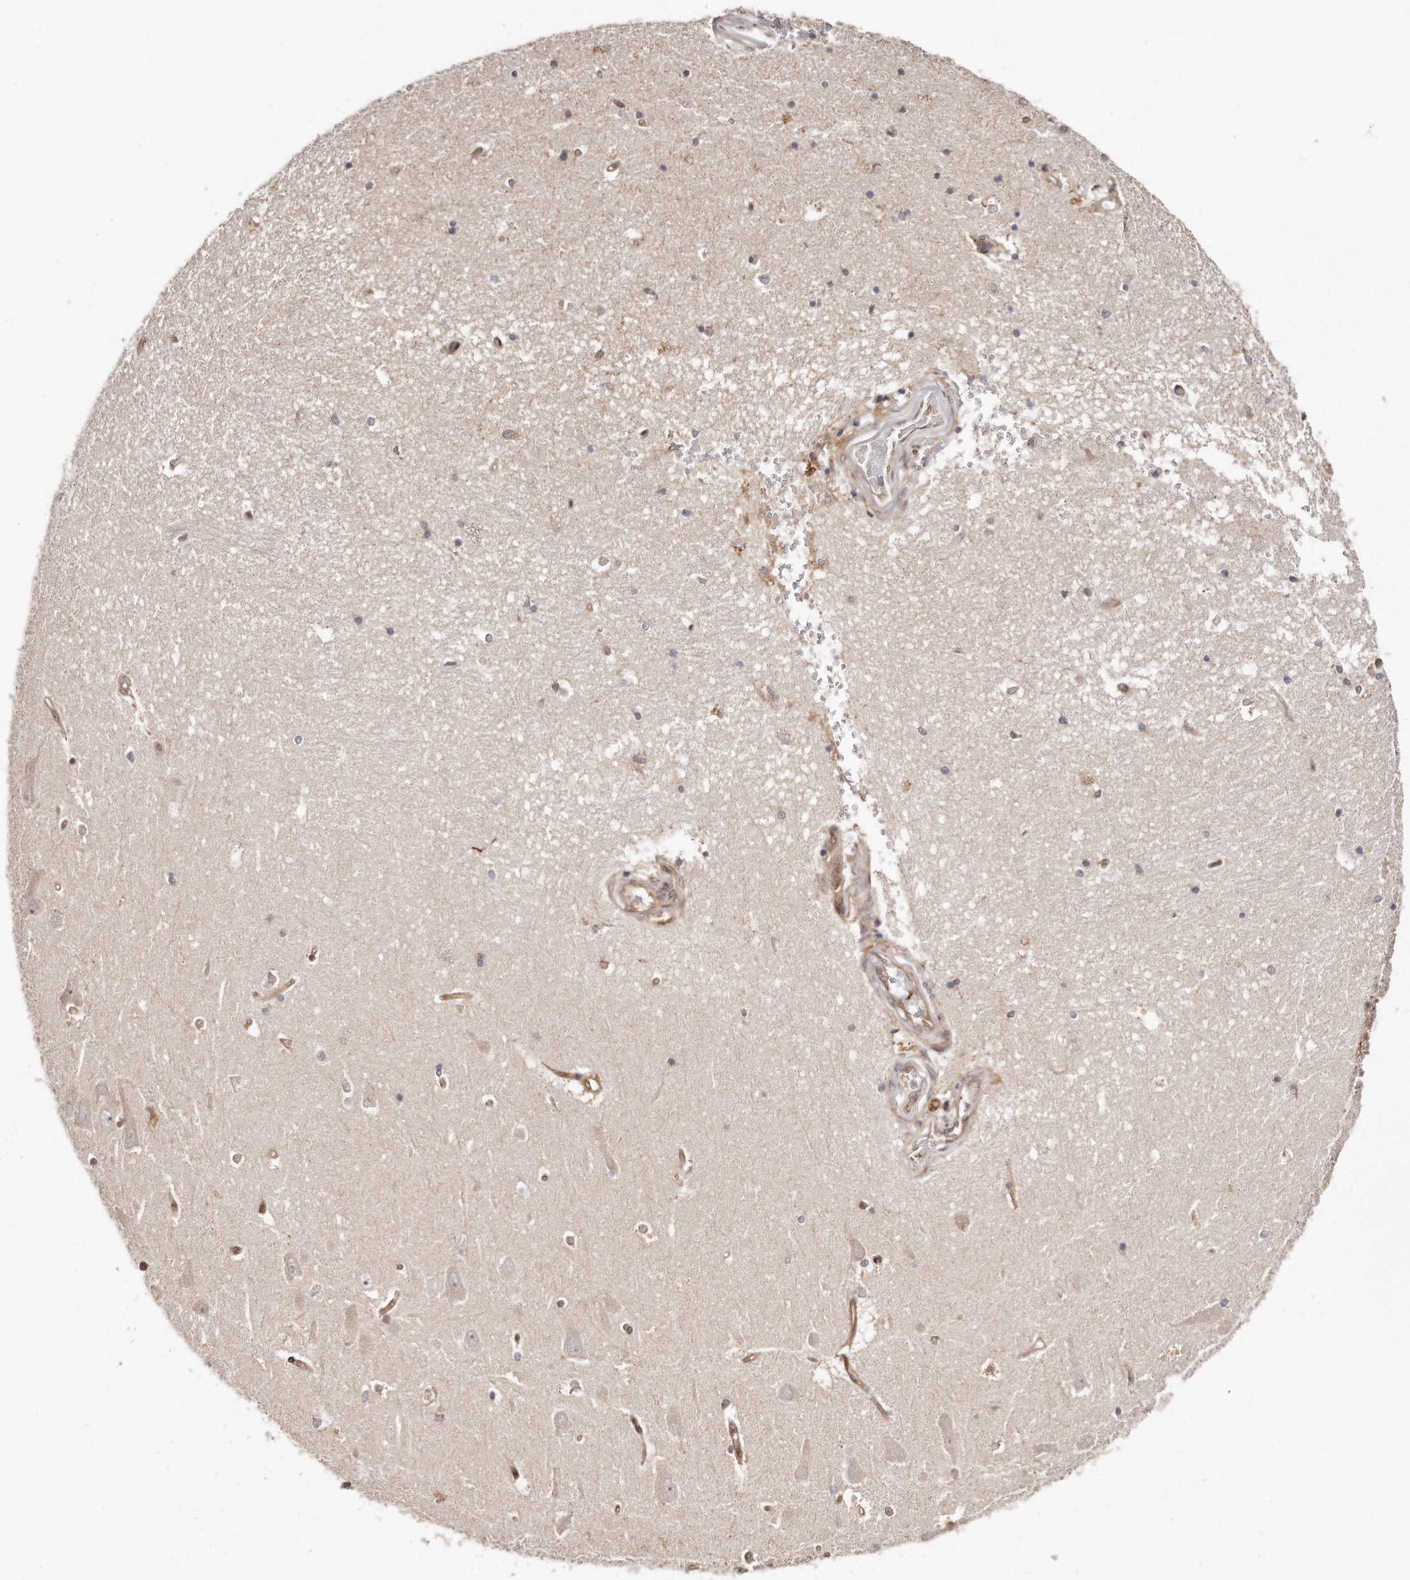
{"staining": {"intensity": "negative", "quantity": "none", "location": "none"}, "tissue": "hippocampus", "cell_type": "Glial cells", "image_type": "normal", "snomed": [{"axis": "morphology", "description": "Normal tissue, NOS"}, {"axis": "topography", "description": "Hippocampus"}], "caption": "This is a histopathology image of immunohistochemistry staining of unremarkable hippocampus, which shows no positivity in glial cells. (DAB (3,3'-diaminobenzidine) IHC with hematoxylin counter stain).", "gene": "GBP4", "patient": {"sex": "male", "age": 45}}